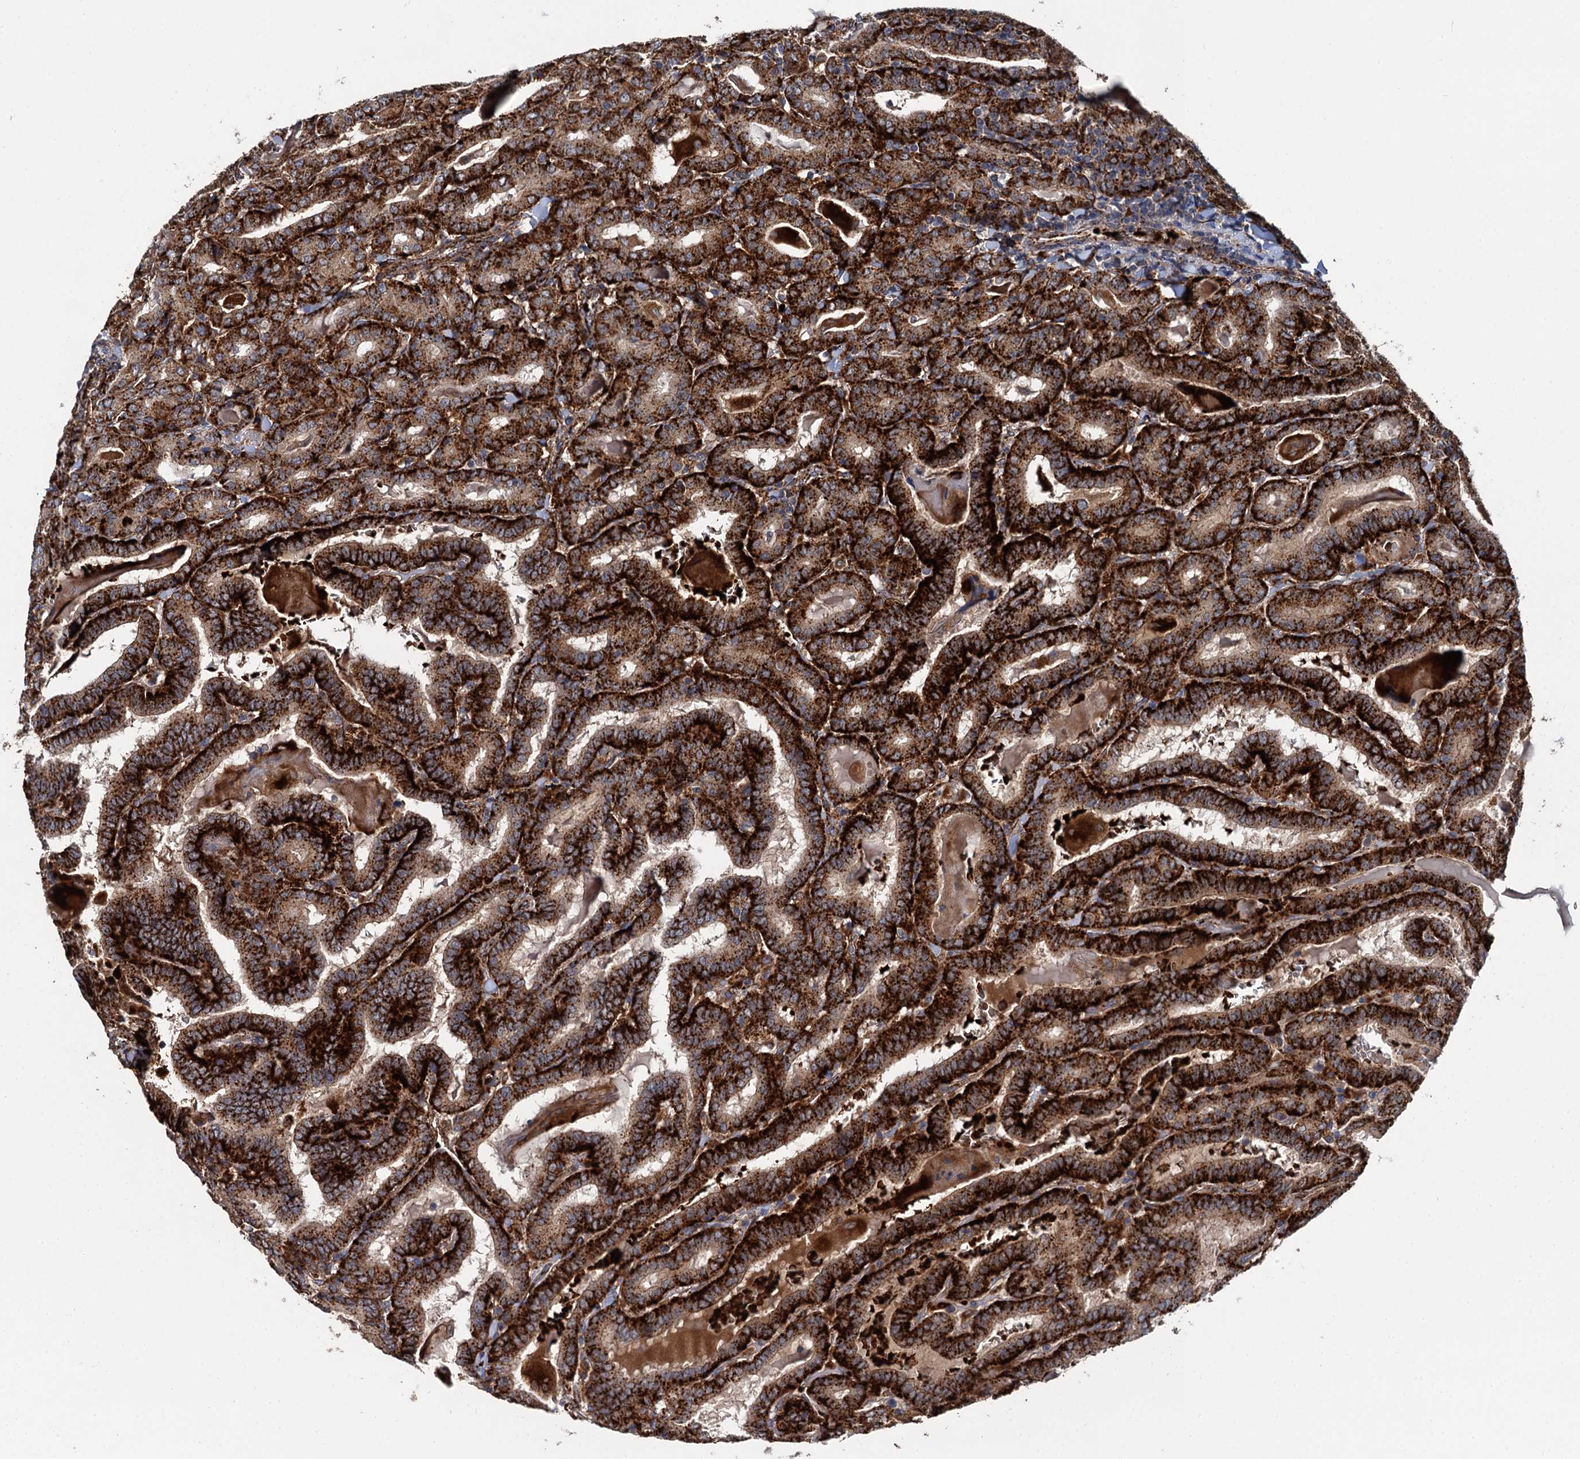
{"staining": {"intensity": "strong", "quantity": ">75%", "location": "cytoplasmic/membranous"}, "tissue": "thyroid cancer", "cell_type": "Tumor cells", "image_type": "cancer", "snomed": [{"axis": "morphology", "description": "Papillary adenocarcinoma, NOS"}, {"axis": "topography", "description": "Thyroid gland"}], "caption": "Approximately >75% of tumor cells in thyroid cancer display strong cytoplasmic/membranous protein staining as visualized by brown immunohistochemical staining.", "gene": "GBA1", "patient": {"sex": "female", "age": 72}}